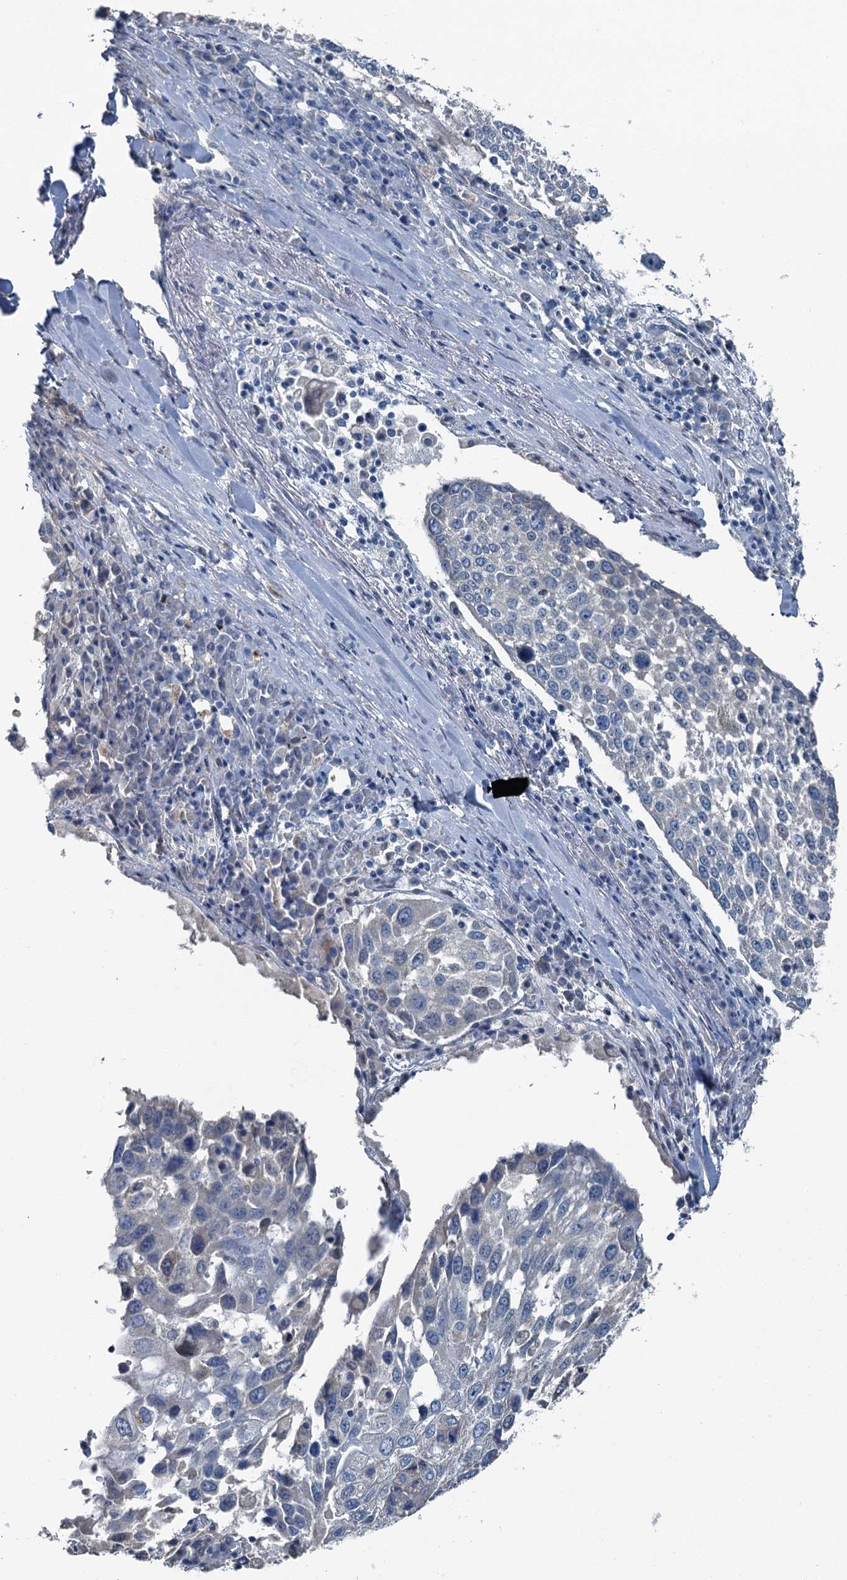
{"staining": {"intensity": "negative", "quantity": "none", "location": "none"}, "tissue": "lung cancer", "cell_type": "Tumor cells", "image_type": "cancer", "snomed": [{"axis": "morphology", "description": "Squamous cell carcinoma, NOS"}, {"axis": "topography", "description": "Lung"}], "caption": "This is an IHC photomicrograph of lung cancer (squamous cell carcinoma). There is no positivity in tumor cells.", "gene": "C6orf120", "patient": {"sex": "male", "age": 65}}